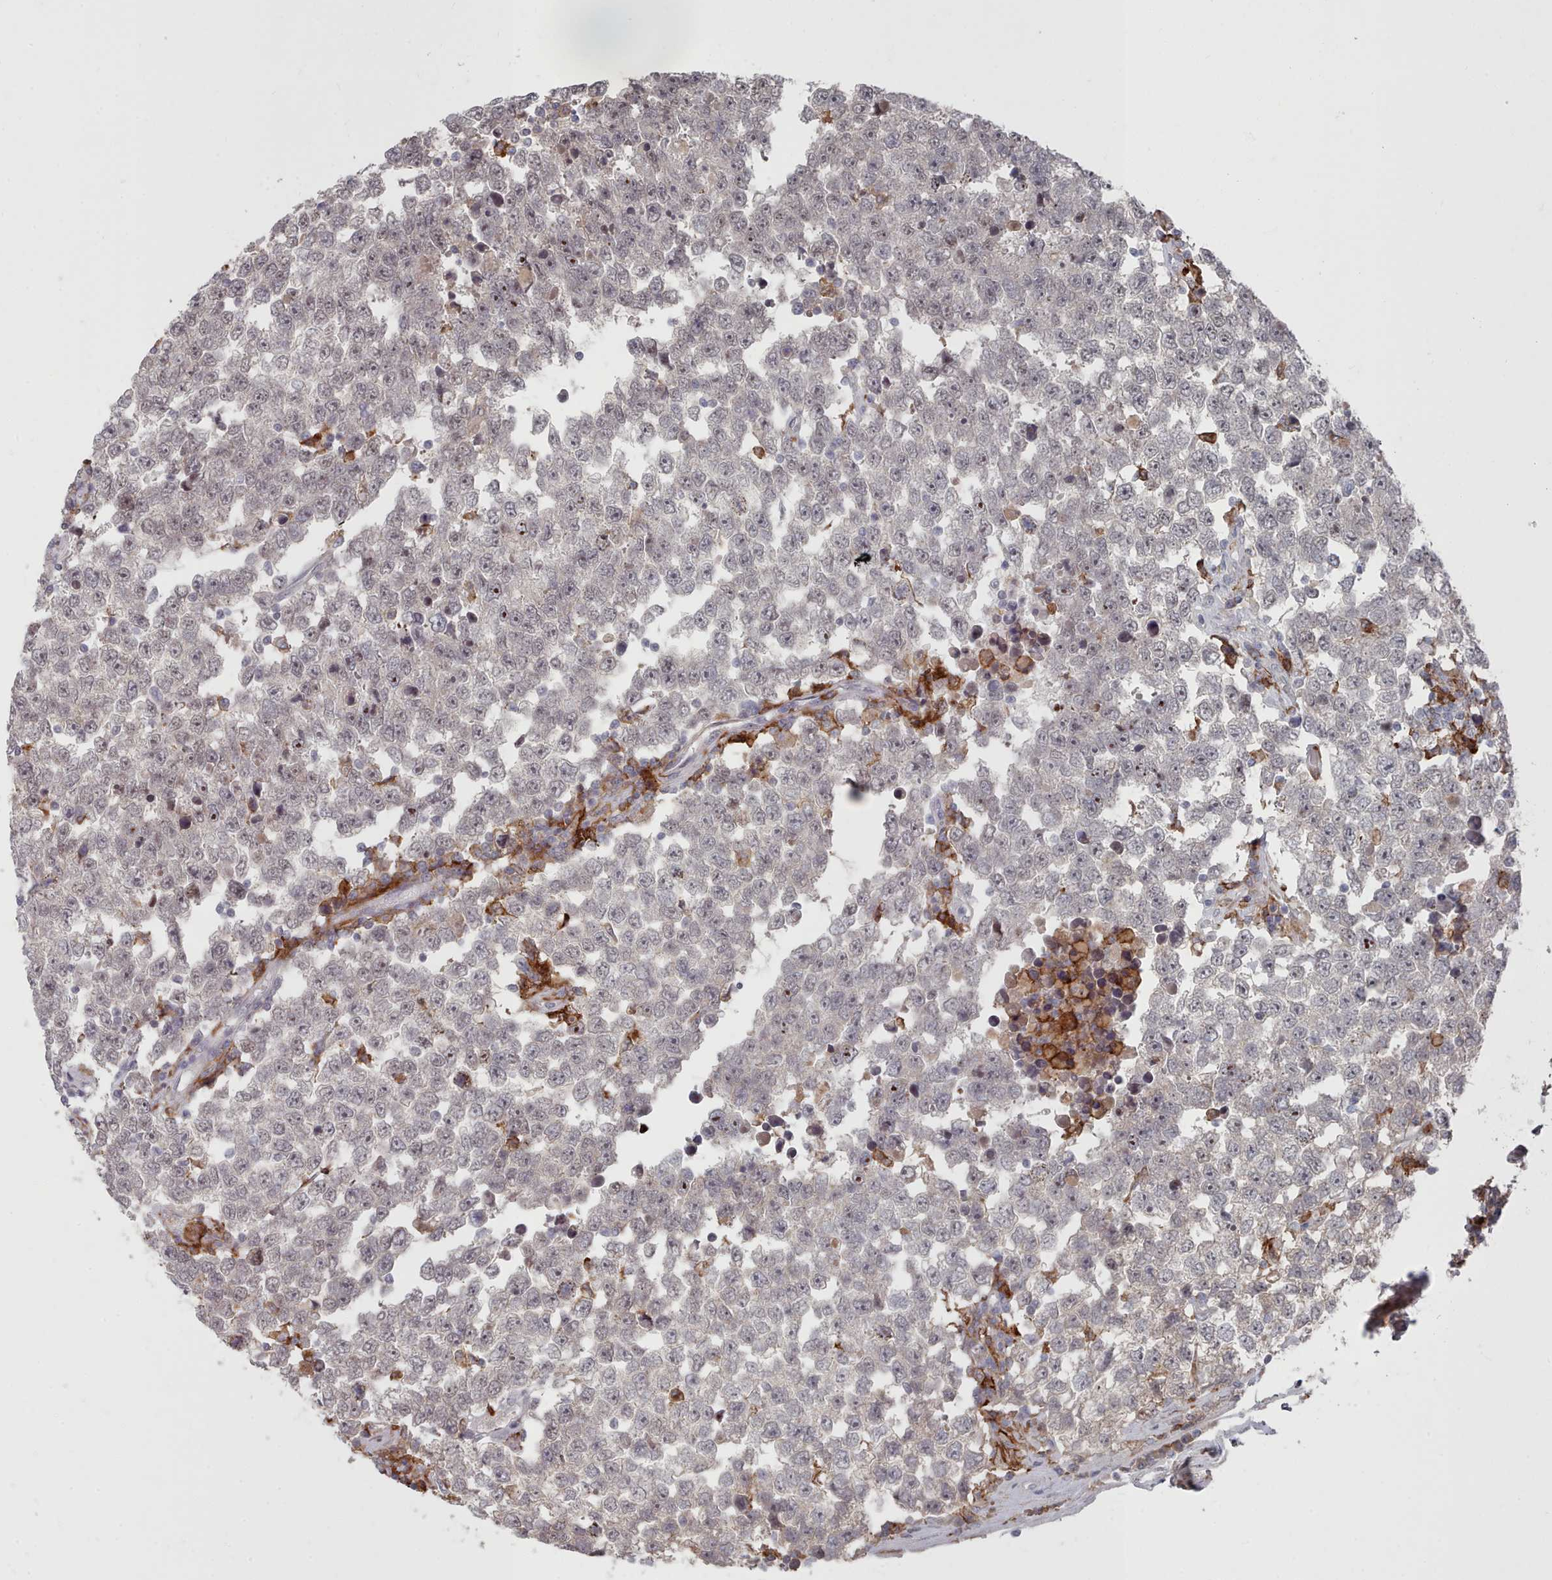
{"staining": {"intensity": "negative", "quantity": "none", "location": "none"}, "tissue": "testis cancer", "cell_type": "Tumor cells", "image_type": "cancer", "snomed": [{"axis": "morphology", "description": "Seminoma, NOS"}, {"axis": "morphology", "description": "Carcinoma, Embryonal, NOS"}, {"axis": "topography", "description": "Testis"}], "caption": "Tumor cells are negative for protein expression in human seminoma (testis).", "gene": "COL8A2", "patient": {"sex": "male", "age": 28}}